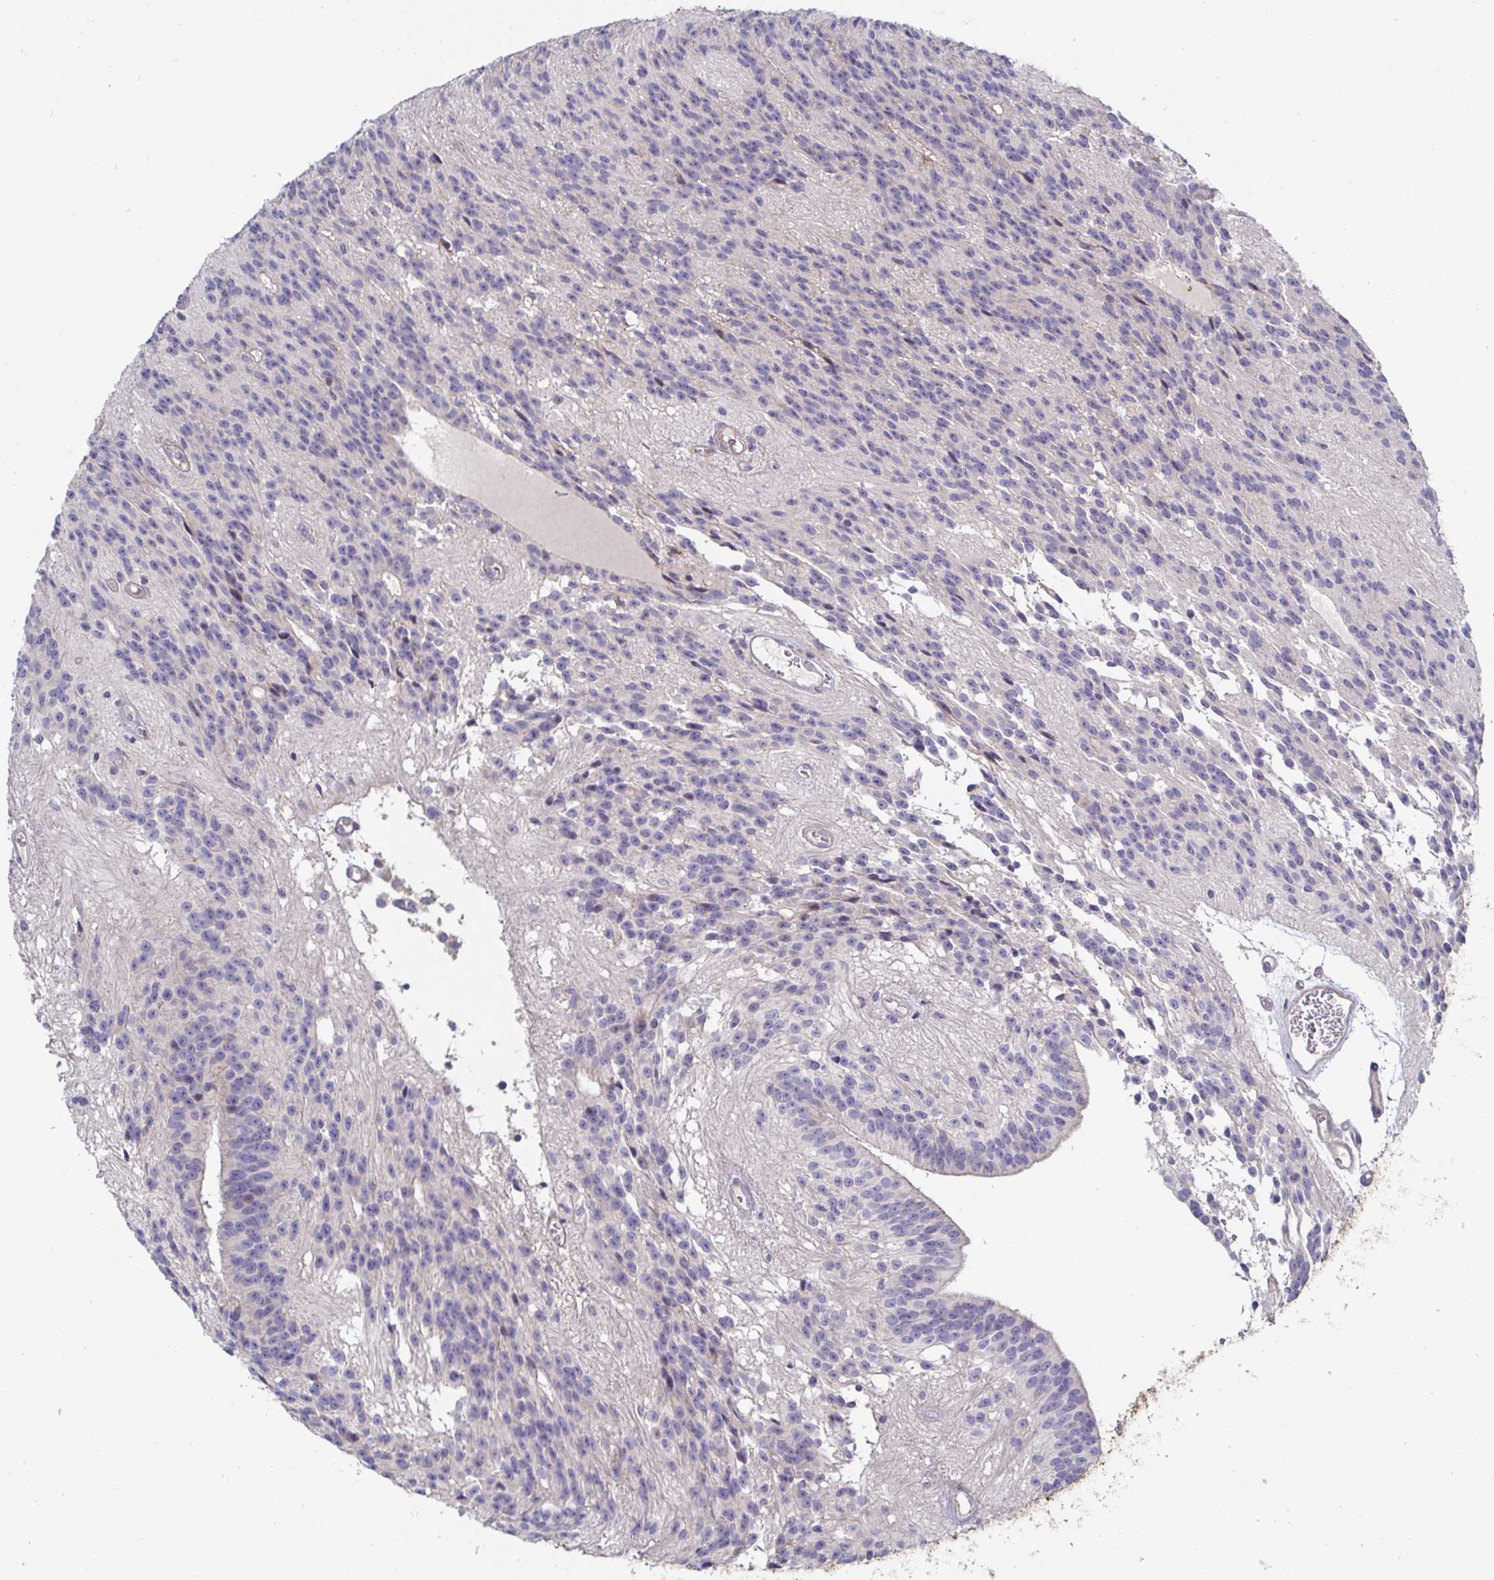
{"staining": {"intensity": "negative", "quantity": "none", "location": "none"}, "tissue": "glioma", "cell_type": "Tumor cells", "image_type": "cancer", "snomed": [{"axis": "morphology", "description": "Glioma, malignant, Low grade"}, {"axis": "topography", "description": "Brain"}], "caption": "Immunohistochemical staining of glioma reveals no significant positivity in tumor cells.", "gene": "SSH2", "patient": {"sex": "male", "age": 31}}